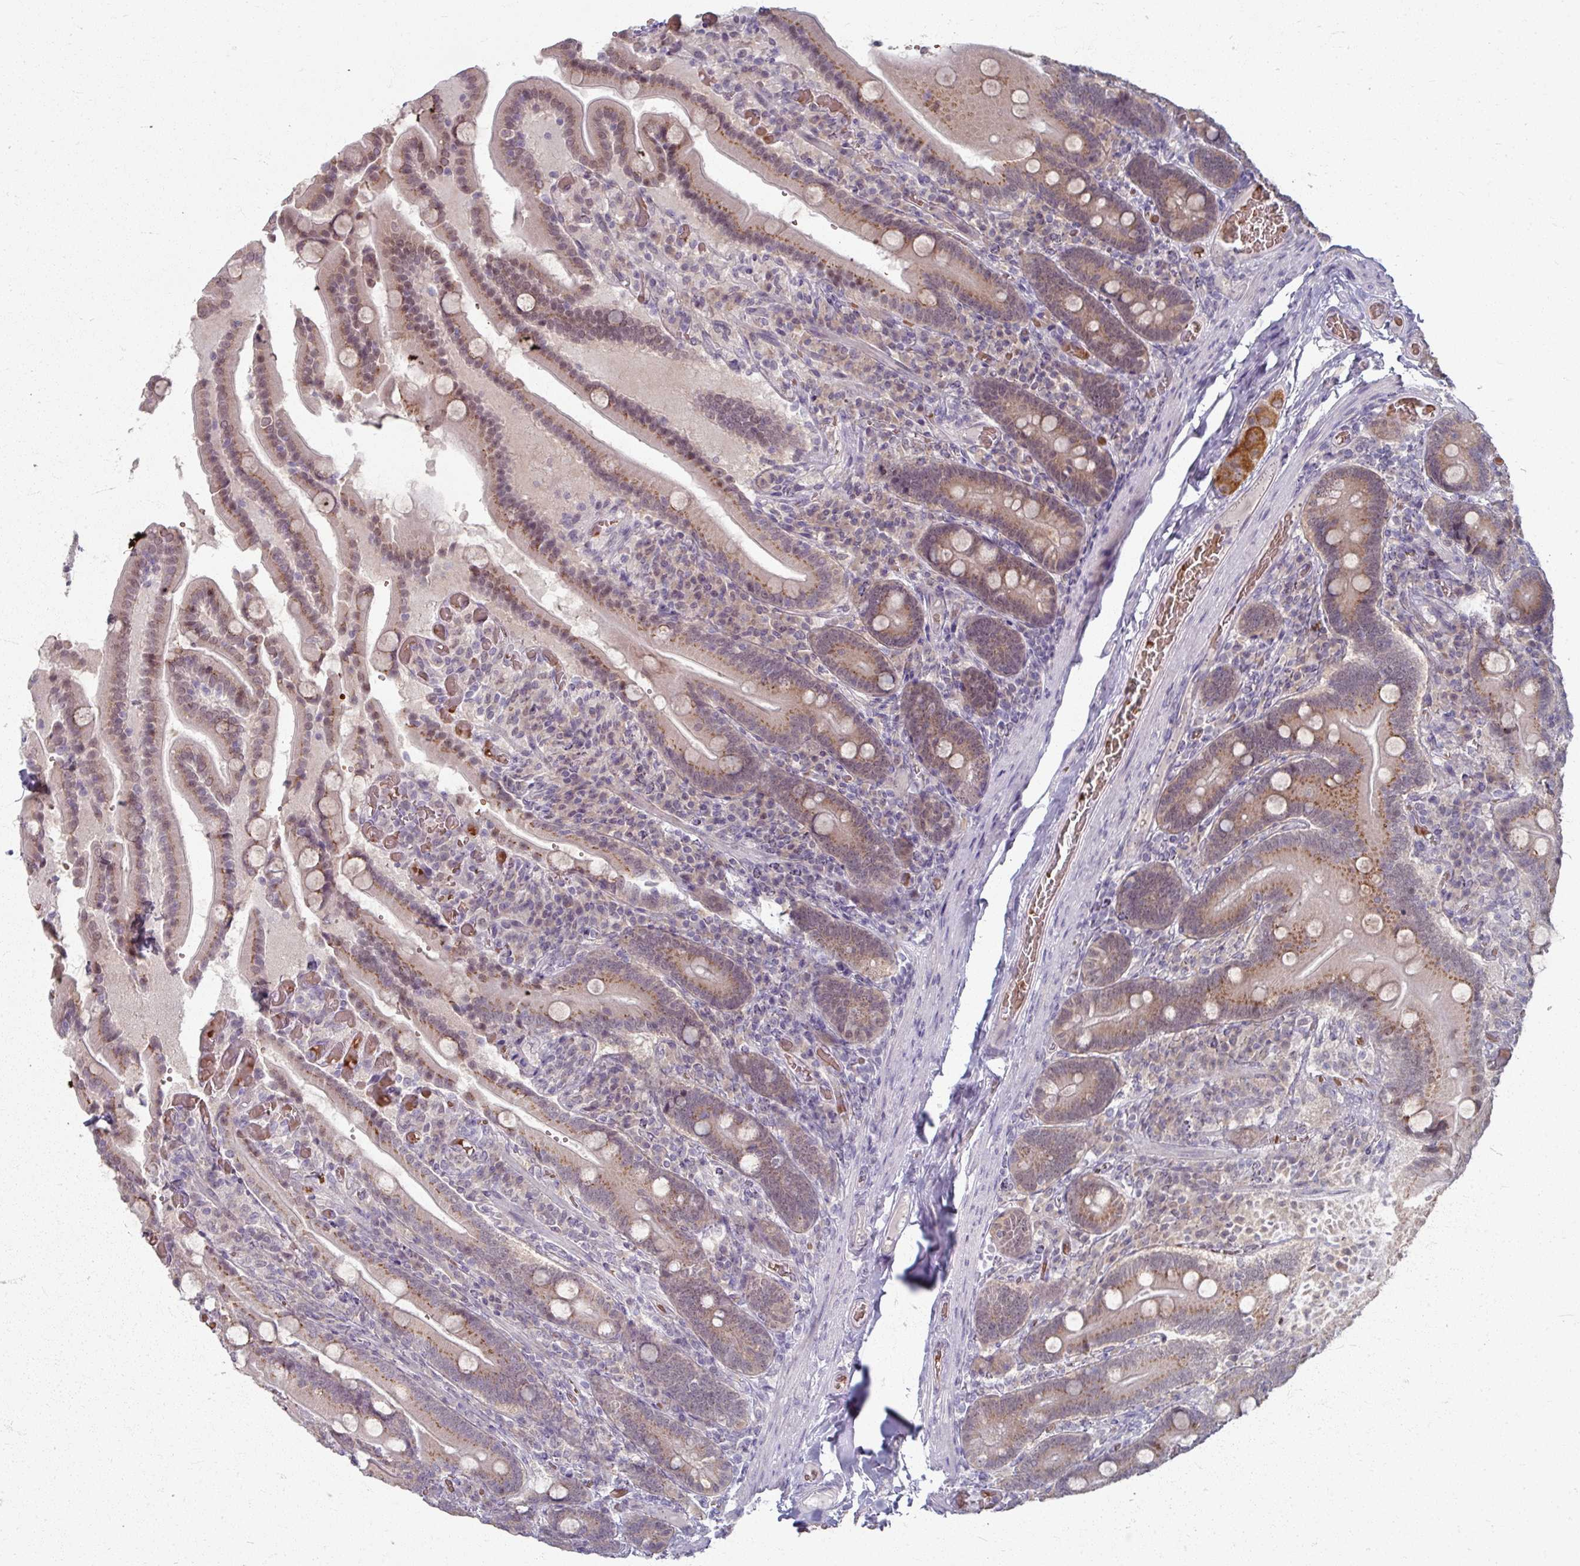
{"staining": {"intensity": "moderate", "quantity": ">75%", "location": "cytoplasmic/membranous"}, "tissue": "duodenum", "cell_type": "Glandular cells", "image_type": "normal", "snomed": [{"axis": "morphology", "description": "Normal tissue, NOS"}, {"axis": "topography", "description": "Duodenum"}], "caption": "Immunohistochemistry staining of unremarkable duodenum, which displays medium levels of moderate cytoplasmic/membranous positivity in about >75% of glandular cells indicating moderate cytoplasmic/membranous protein staining. The staining was performed using DAB (brown) for protein detection and nuclei were counterstained in hematoxylin (blue).", "gene": "KMT5C", "patient": {"sex": "female", "age": 62}}